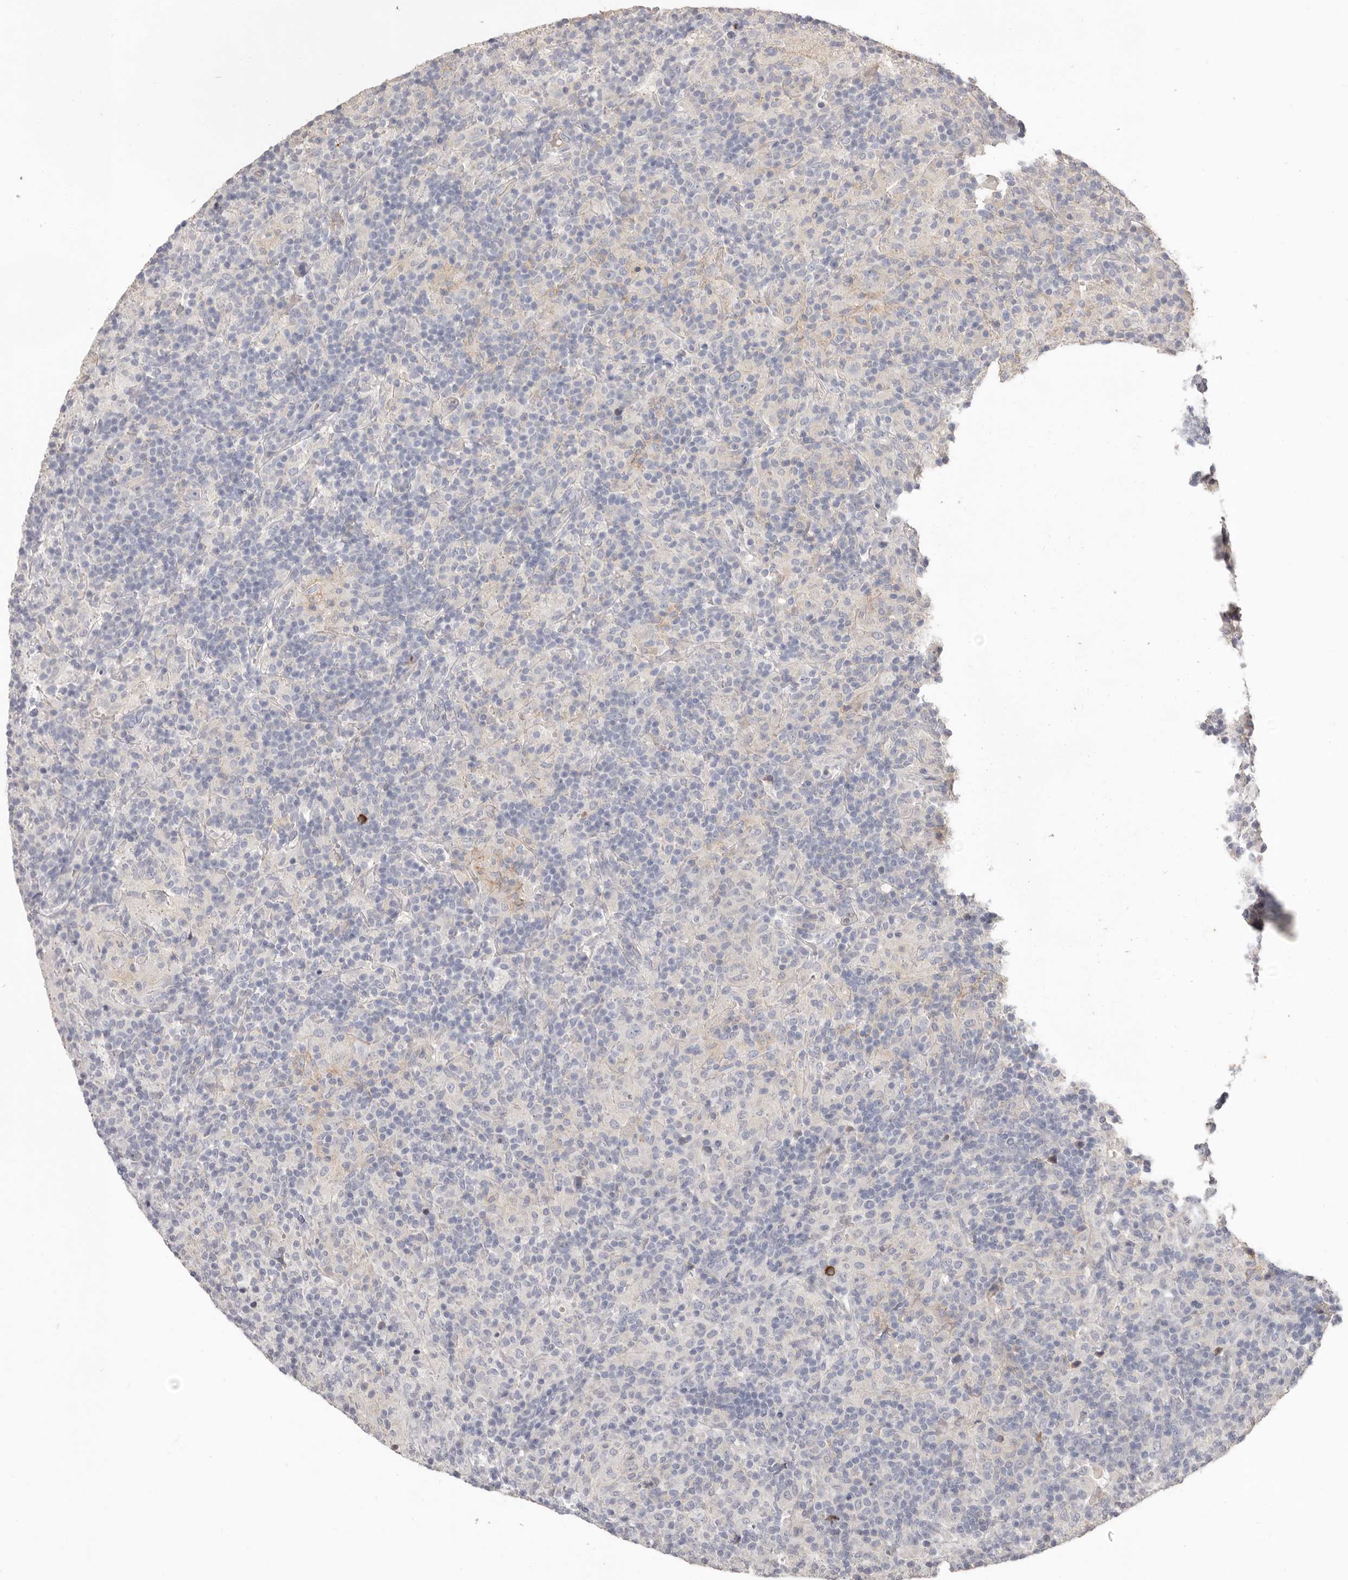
{"staining": {"intensity": "negative", "quantity": "none", "location": "none"}, "tissue": "lymphoma", "cell_type": "Tumor cells", "image_type": "cancer", "snomed": [{"axis": "morphology", "description": "Hodgkin's disease, NOS"}, {"axis": "topography", "description": "Lymph node"}], "caption": "High power microscopy micrograph of an IHC histopathology image of Hodgkin's disease, revealing no significant positivity in tumor cells. (Immunohistochemistry, brightfield microscopy, high magnification).", "gene": "HCAR2", "patient": {"sex": "male", "age": 70}}